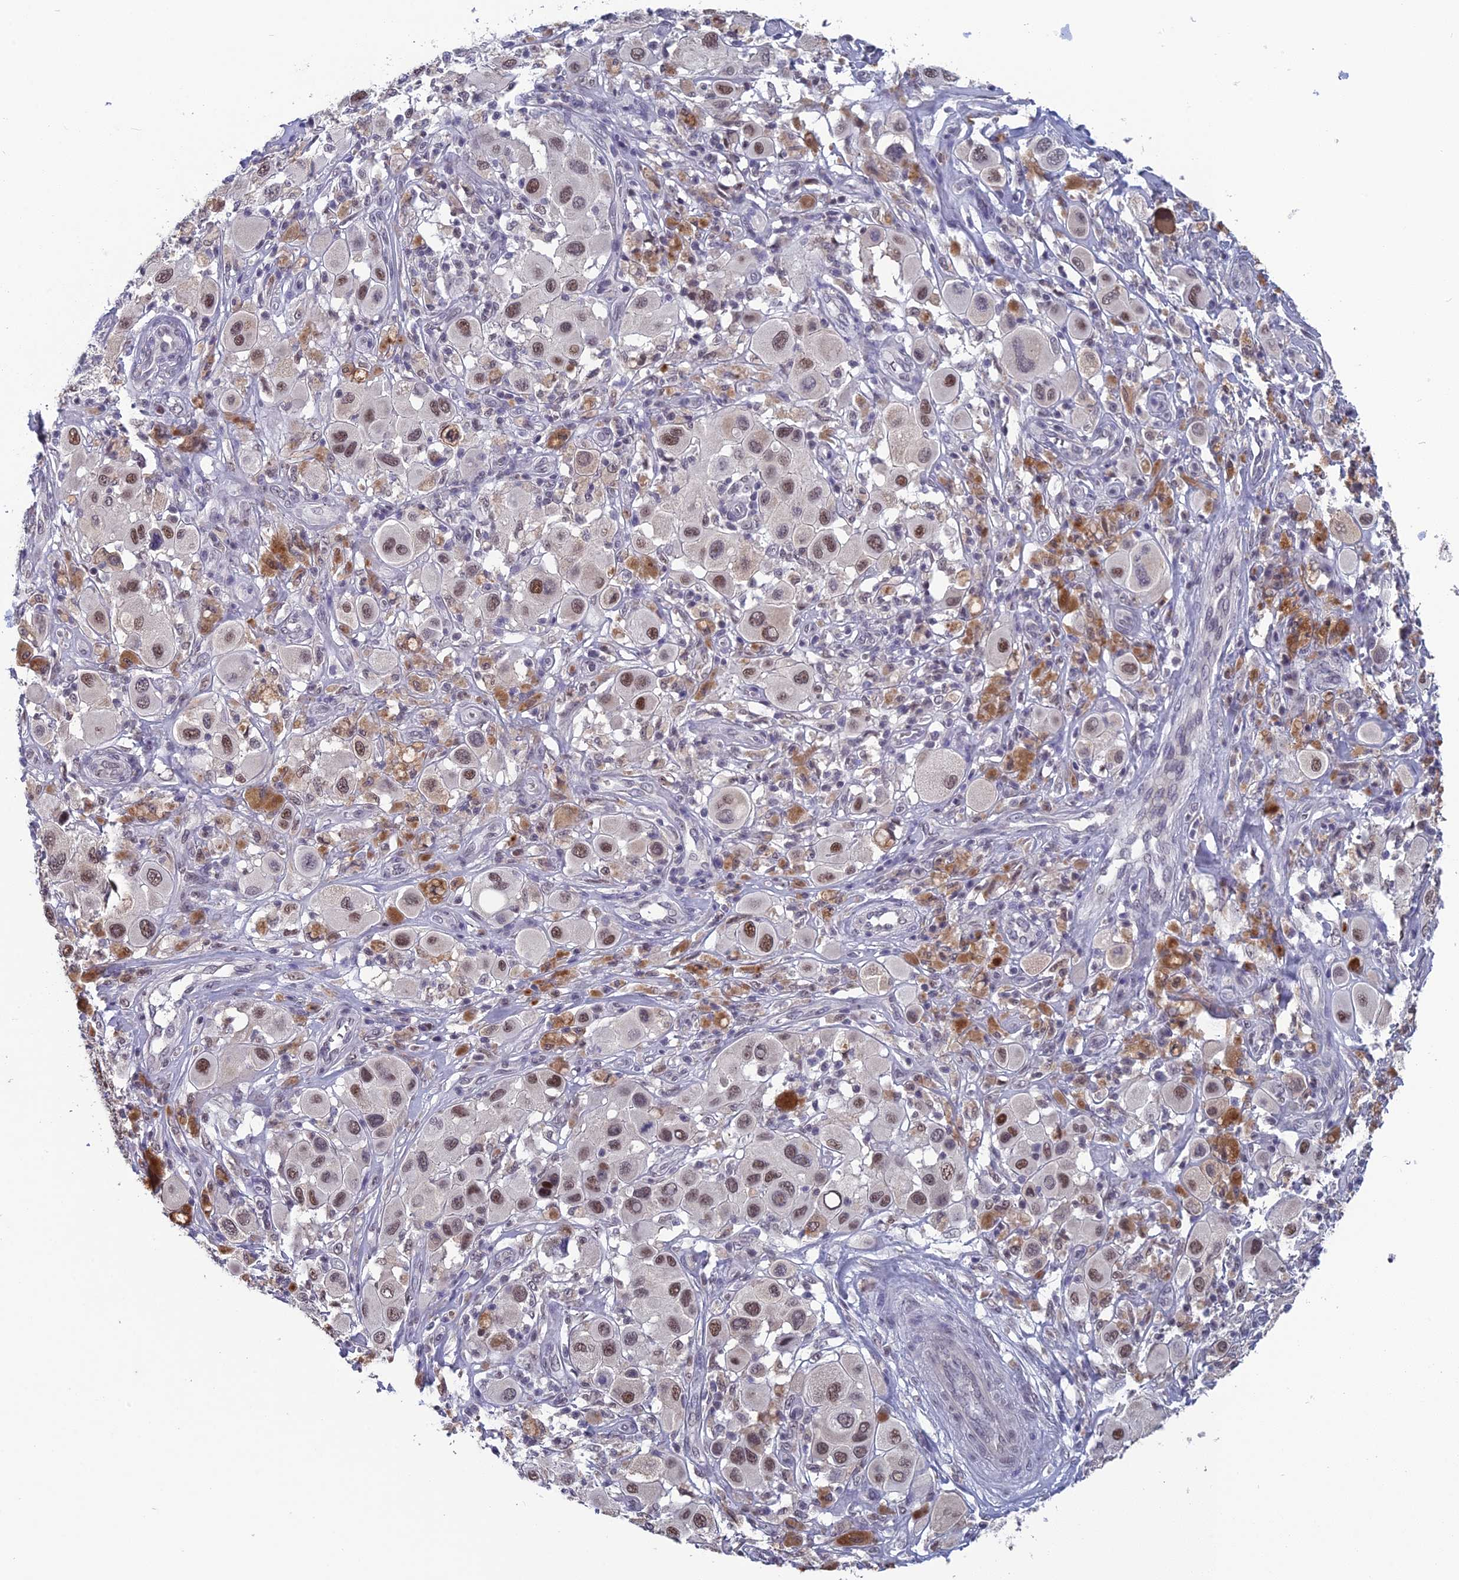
{"staining": {"intensity": "moderate", "quantity": ">75%", "location": "nuclear"}, "tissue": "melanoma", "cell_type": "Tumor cells", "image_type": "cancer", "snomed": [{"axis": "morphology", "description": "Malignant melanoma, Metastatic site"}, {"axis": "topography", "description": "Skin"}], "caption": "Immunohistochemical staining of human melanoma exhibits moderate nuclear protein positivity in approximately >75% of tumor cells.", "gene": "MT-CO3", "patient": {"sex": "male", "age": 41}}